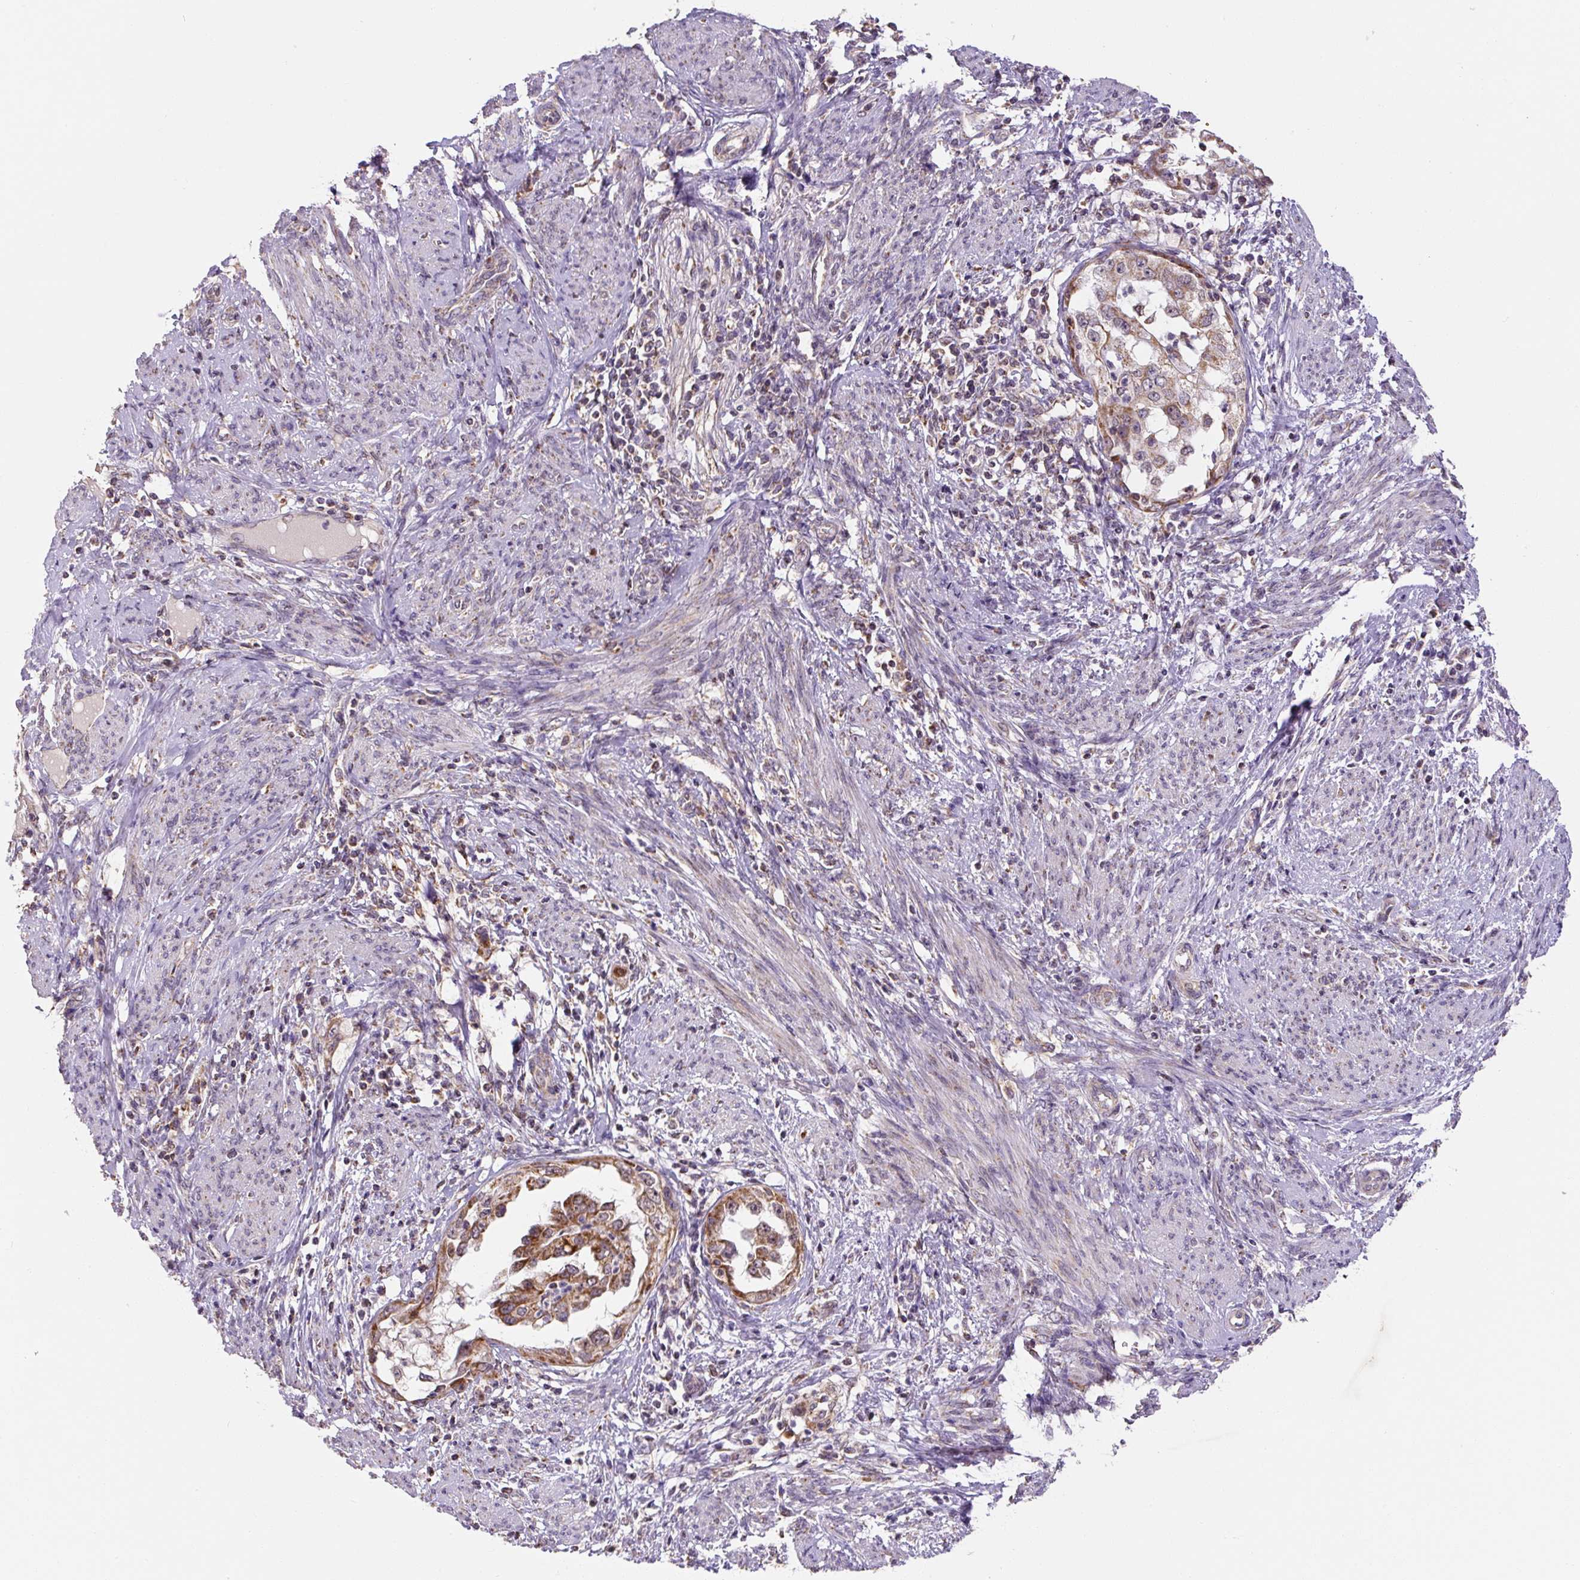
{"staining": {"intensity": "strong", "quantity": ">75%", "location": "cytoplasmic/membranous"}, "tissue": "endometrial cancer", "cell_type": "Tumor cells", "image_type": "cancer", "snomed": [{"axis": "morphology", "description": "Adenocarcinoma, NOS"}, {"axis": "topography", "description": "Endometrium"}], "caption": "A high amount of strong cytoplasmic/membranous staining is present in about >75% of tumor cells in endometrial adenocarcinoma tissue. (Stains: DAB in brown, nuclei in blue, Microscopy: brightfield microscopy at high magnification).", "gene": "MFSD9", "patient": {"sex": "female", "age": 85}}